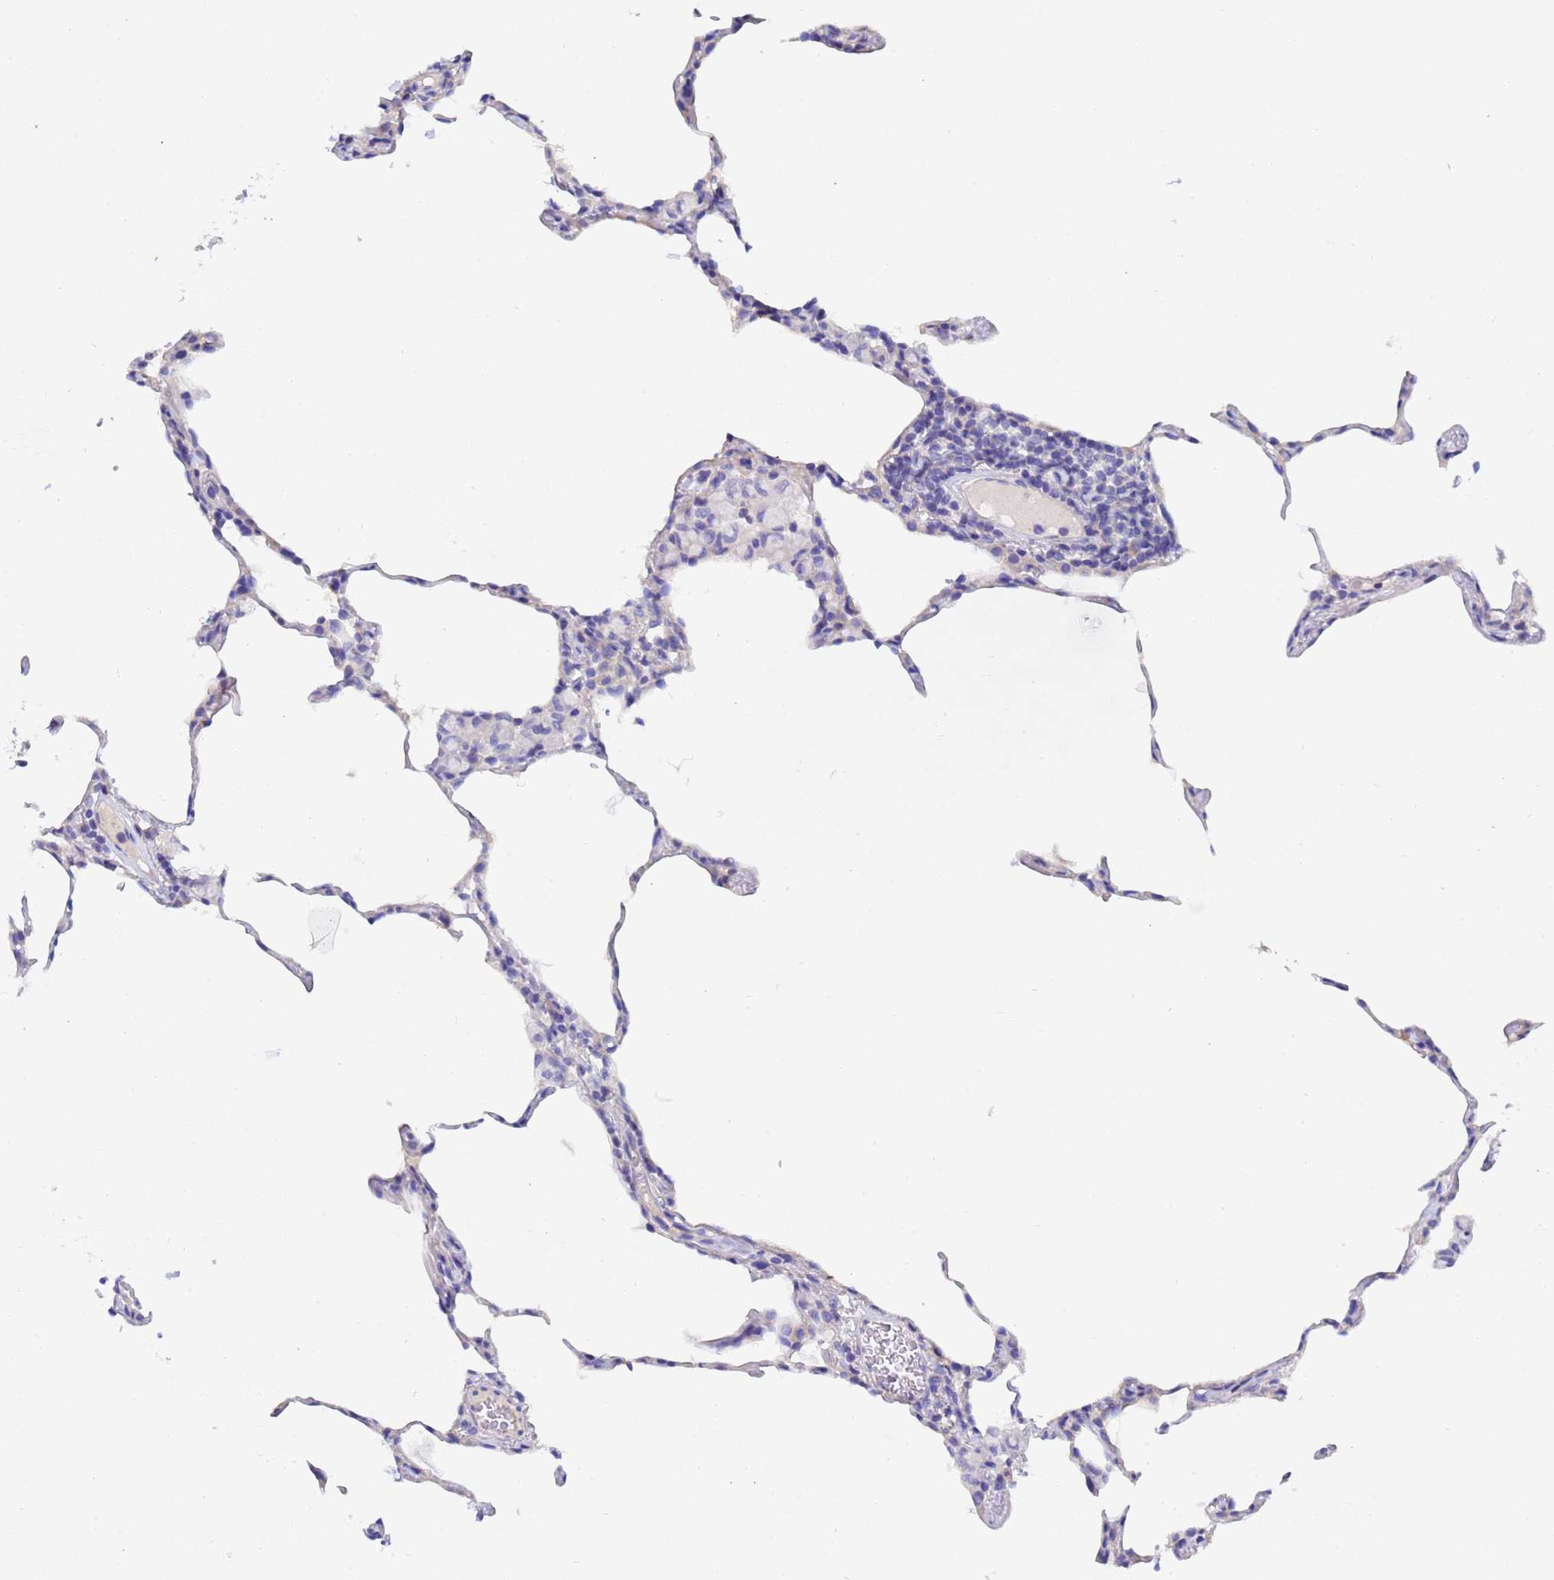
{"staining": {"intensity": "negative", "quantity": "none", "location": "none"}, "tissue": "lung", "cell_type": "Alveolar cells", "image_type": "normal", "snomed": [{"axis": "morphology", "description": "Normal tissue, NOS"}, {"axis": "topography", "description": "Lung"}], "caption": "The immunohistochemistry (IHC) image has no significant positivity in alveolar cells of lung. (Brightfield microscopy of DAB IHC at high magnification).", "gene": "UBE2O", "patient": {"sex": "female", "age": 57}}